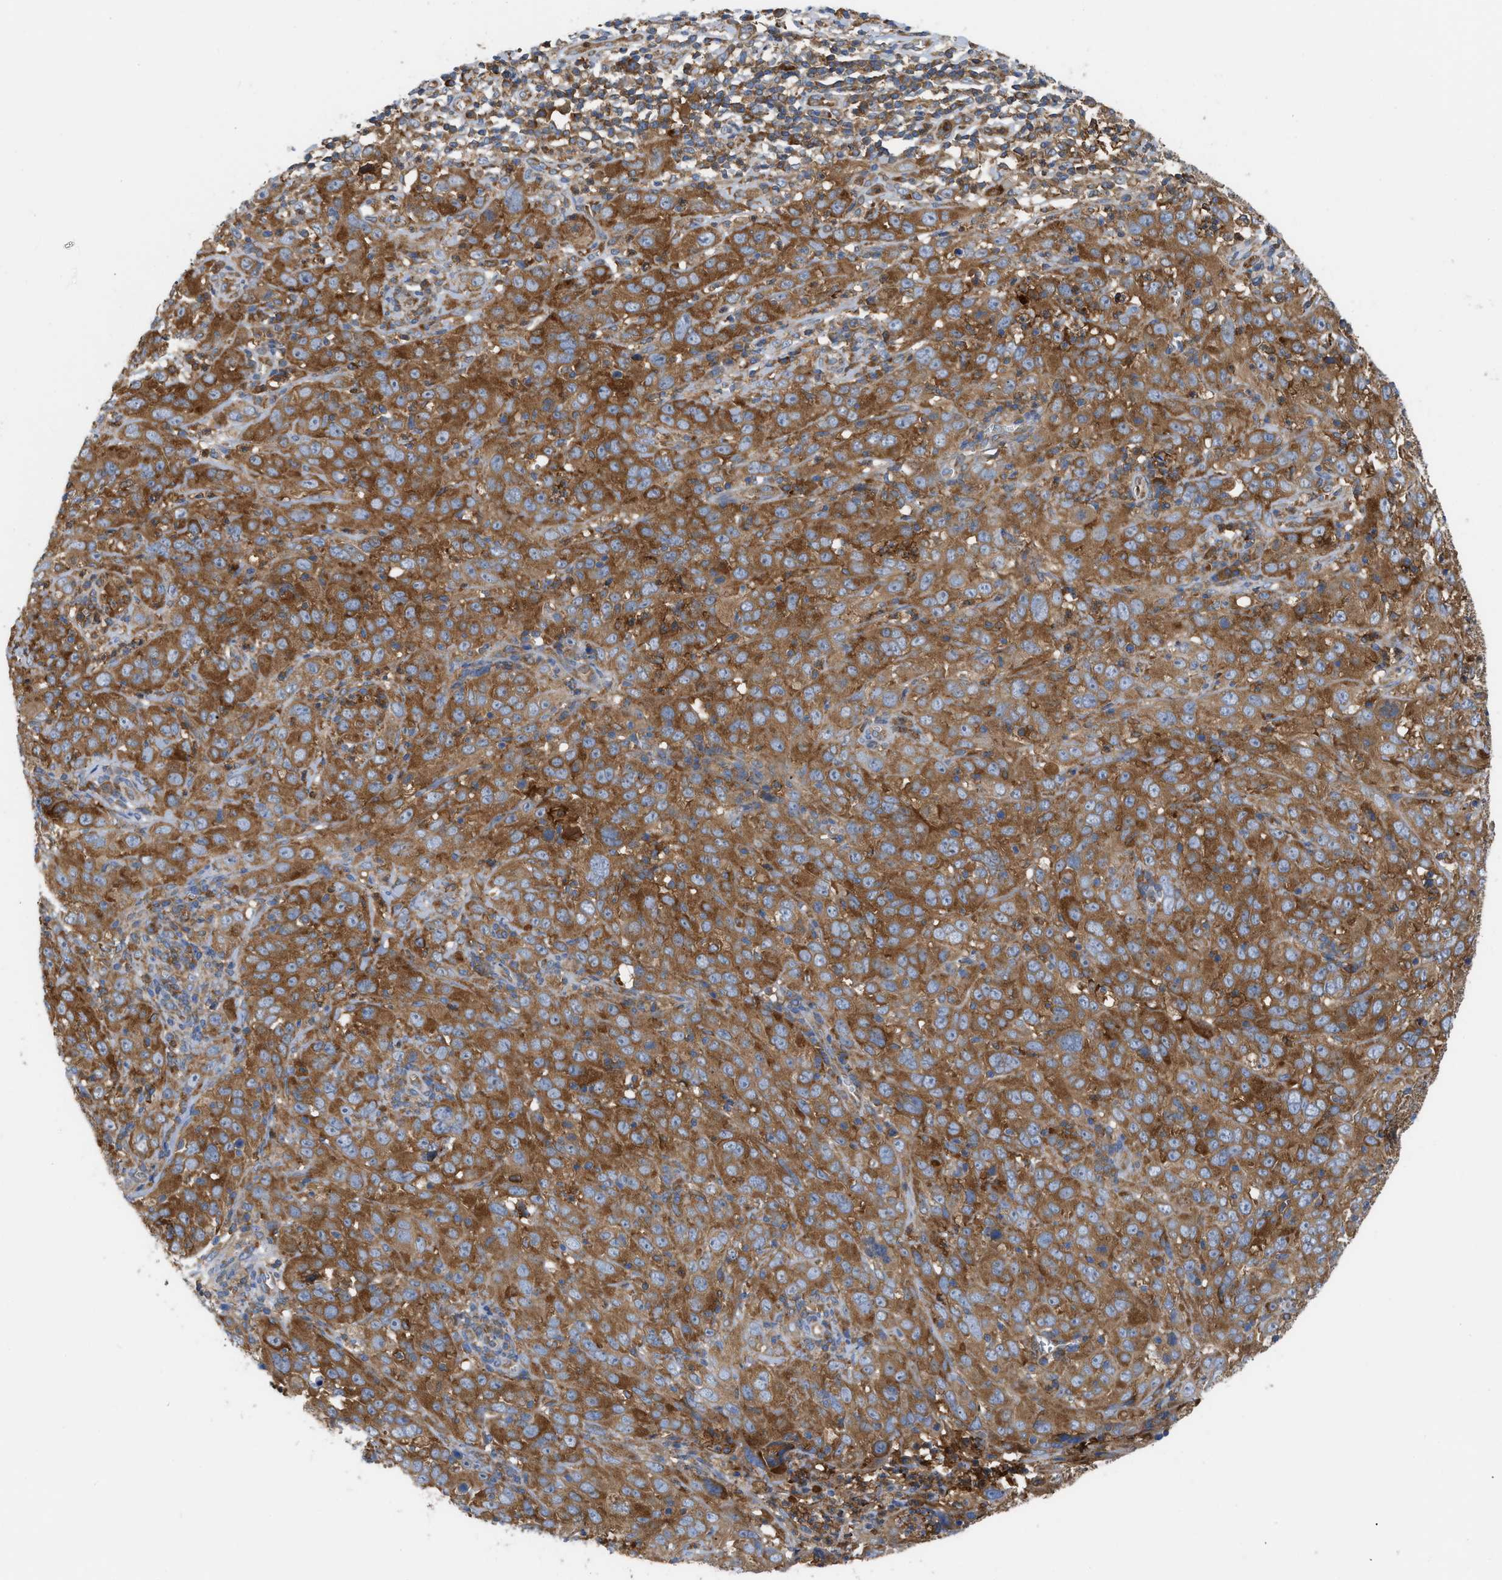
{"staining": {"intensity": "moderate", "quantity": ">75%", "location": "cytoplasmic/membranous"}, "tissue": "cervical cancer", "cell_type": "Tumor cells", "image_type": "cancer", "snomed": [{"axis": "morphology", "description": "Squamous cell carcinoma, NOS"}, {"axis": "topography", "description": "Cervix"}], "caption": "Cervical cancer (squamous cell carcinoma) stained for a protein exhibits moderate cytoplasmic/membranous positivity in tumor cells. (brown staining indicates protein expression, while blue staining denotes nuclei).", "gene": "GPAT4", "patient": {"sex": "female", "age": 32}}